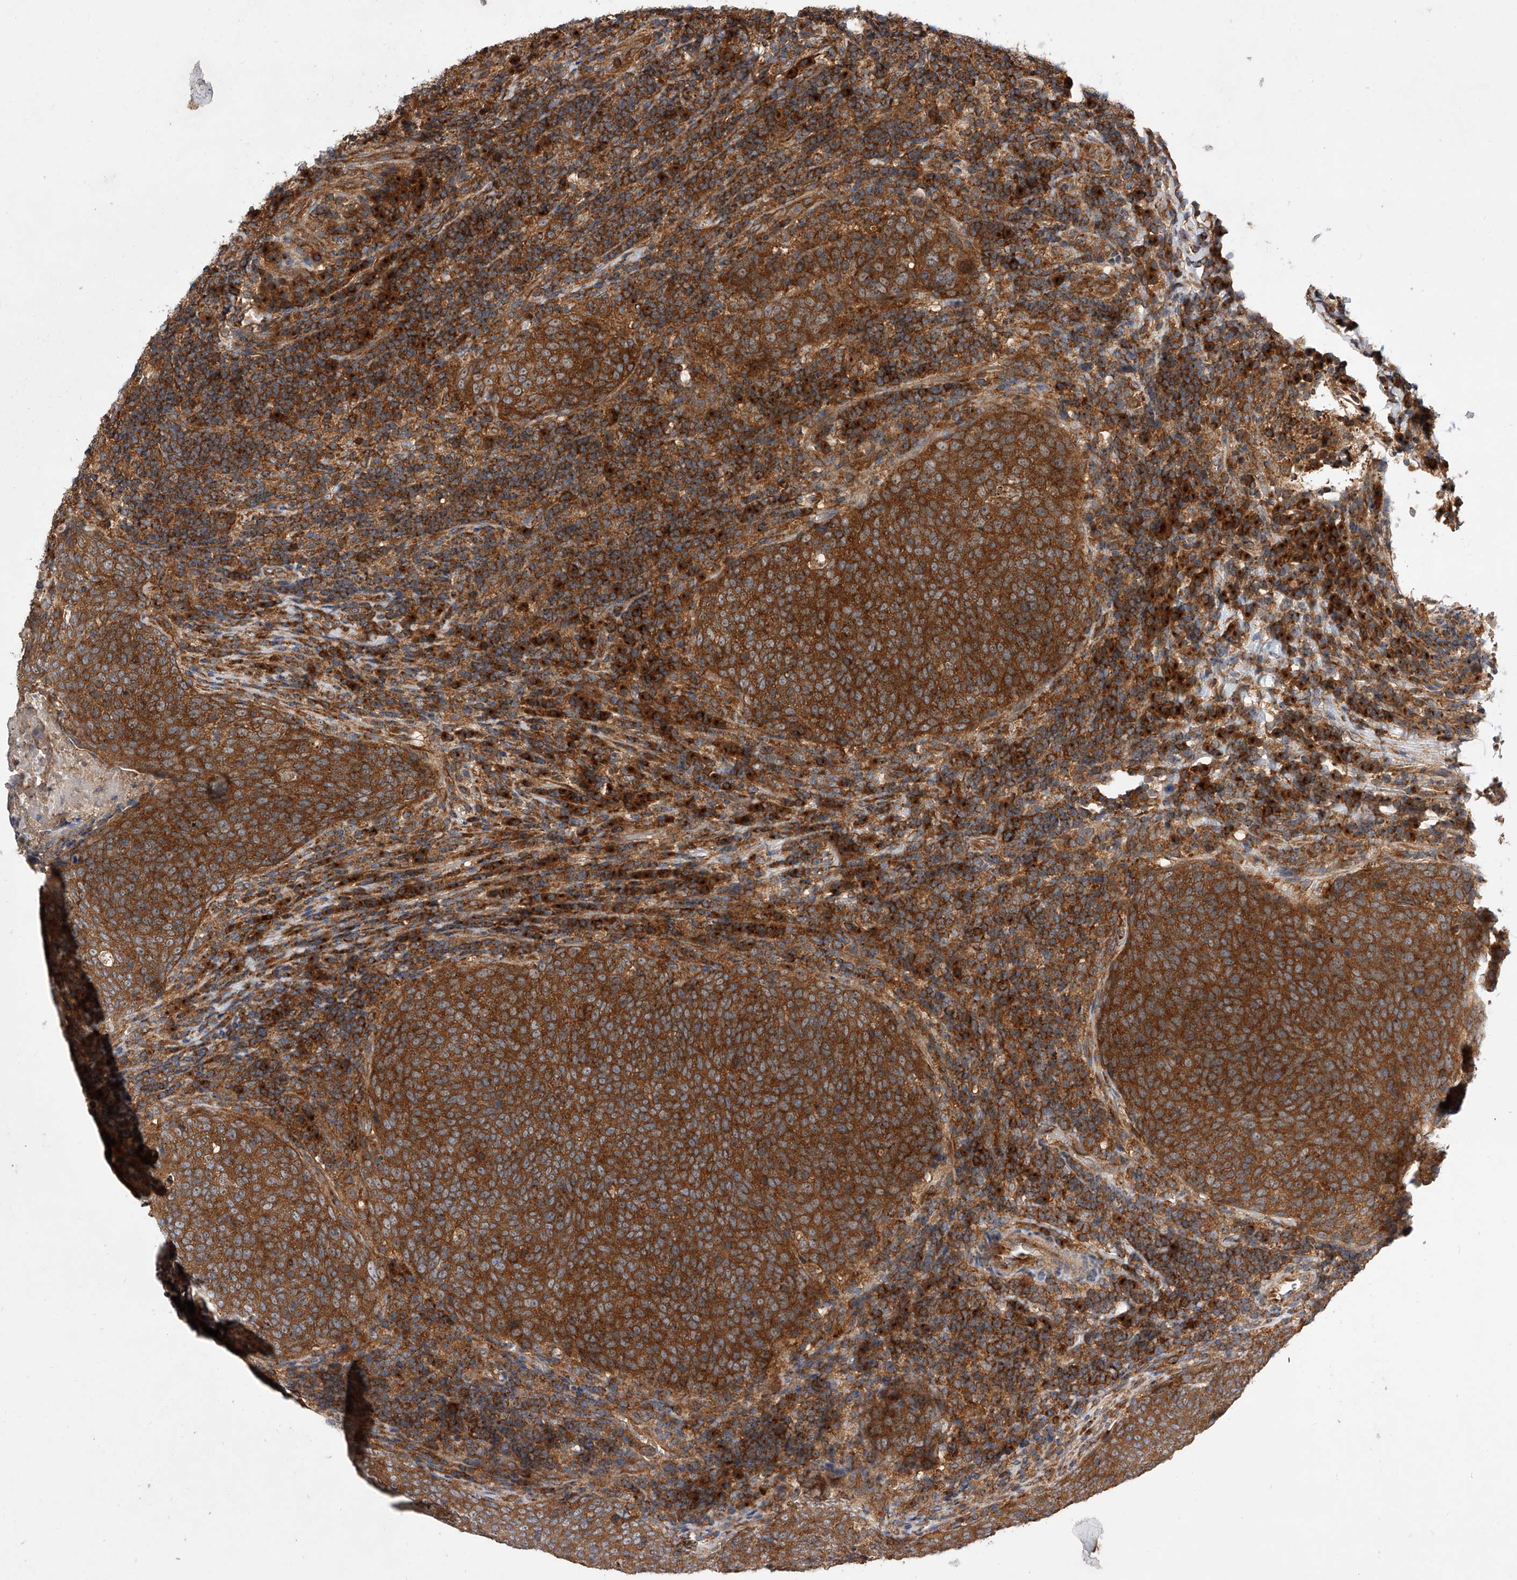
{"staining": {"intensity": "strong", "quantity": ">75%", "location": "cytoplasmic/membranous"}, "tissue": "head and neck cancer", "cell_type": "Tumor cells", "image_type": "cancer", "snomed": [{"axis": "morphology", "description": "Squamous cell carcinoma, NOS"}, {"axis": "morphology", "description": "Squamous cell carcinoma, metastatic, NOS"}, {"axis": "topography", "description": "Lymph node"}, {"axis": "topography", "description": "Head-Neck"}], "caption": "Immunohistochemical staining of human head and neck cancer (squamous cell carcinoma) displays high levels of strong cytoplasmic/membranous staining in approximately >75% of tumor cells.", "gene": "CFAP410", "patient": {"sex": "male", "age": 62}}